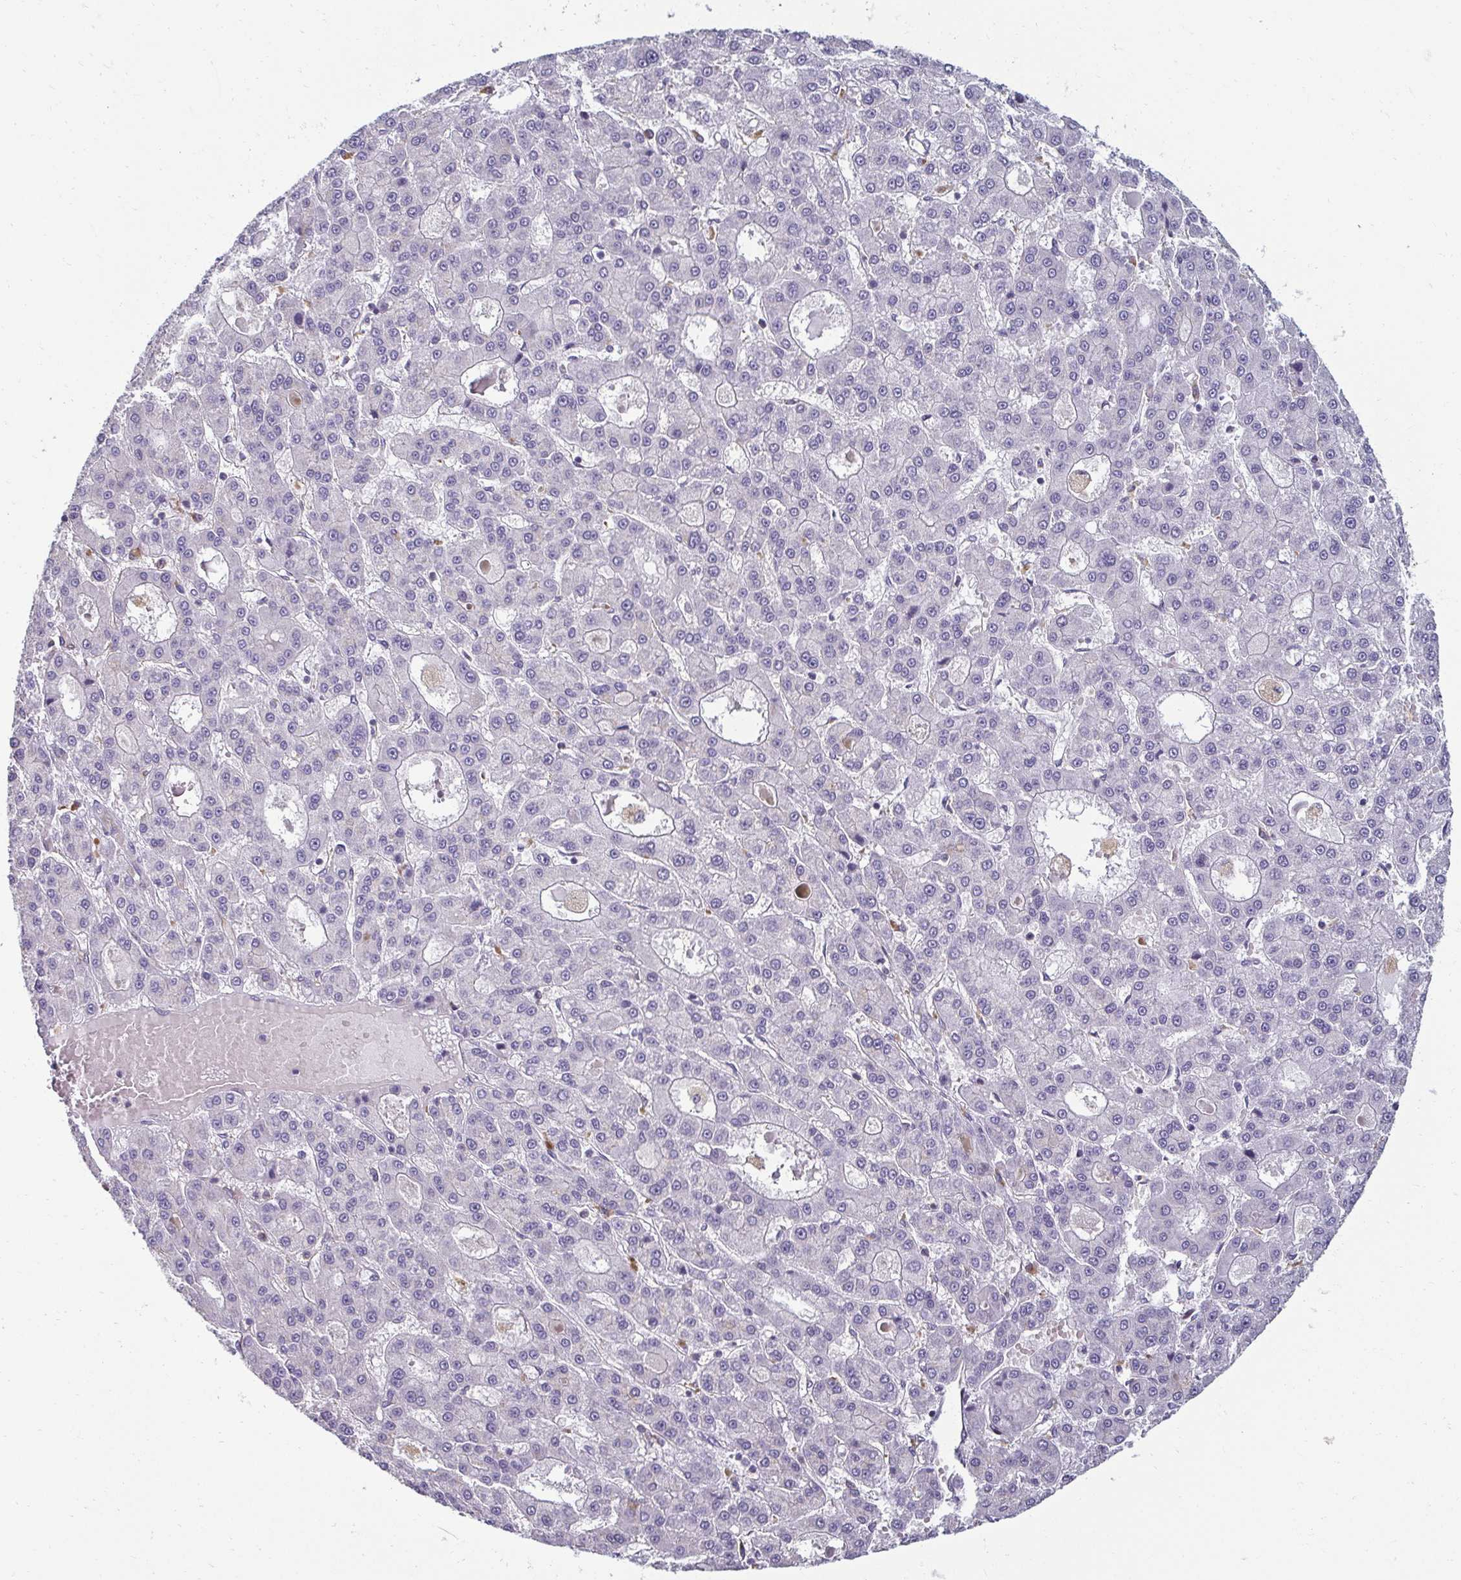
{"staining": {"intensity": "negative", "quantity": "none", "location": "none"}, "tissue": "liver cancer", "cell_type": "Tumor cells", "image_type": "cancer", "snomed": [{"axis": "morphology", "description": "Carcinoma, Hepatocellular, NOS"}, {"axis": "topography", "description": "Liver"}], "caption": "Immunohistochemistry of hepatocellular carcinoma (liver) shows no staining in tumor cells.", "gene": "PDE2A", "patient": {"sex": "male", "age": 70}}